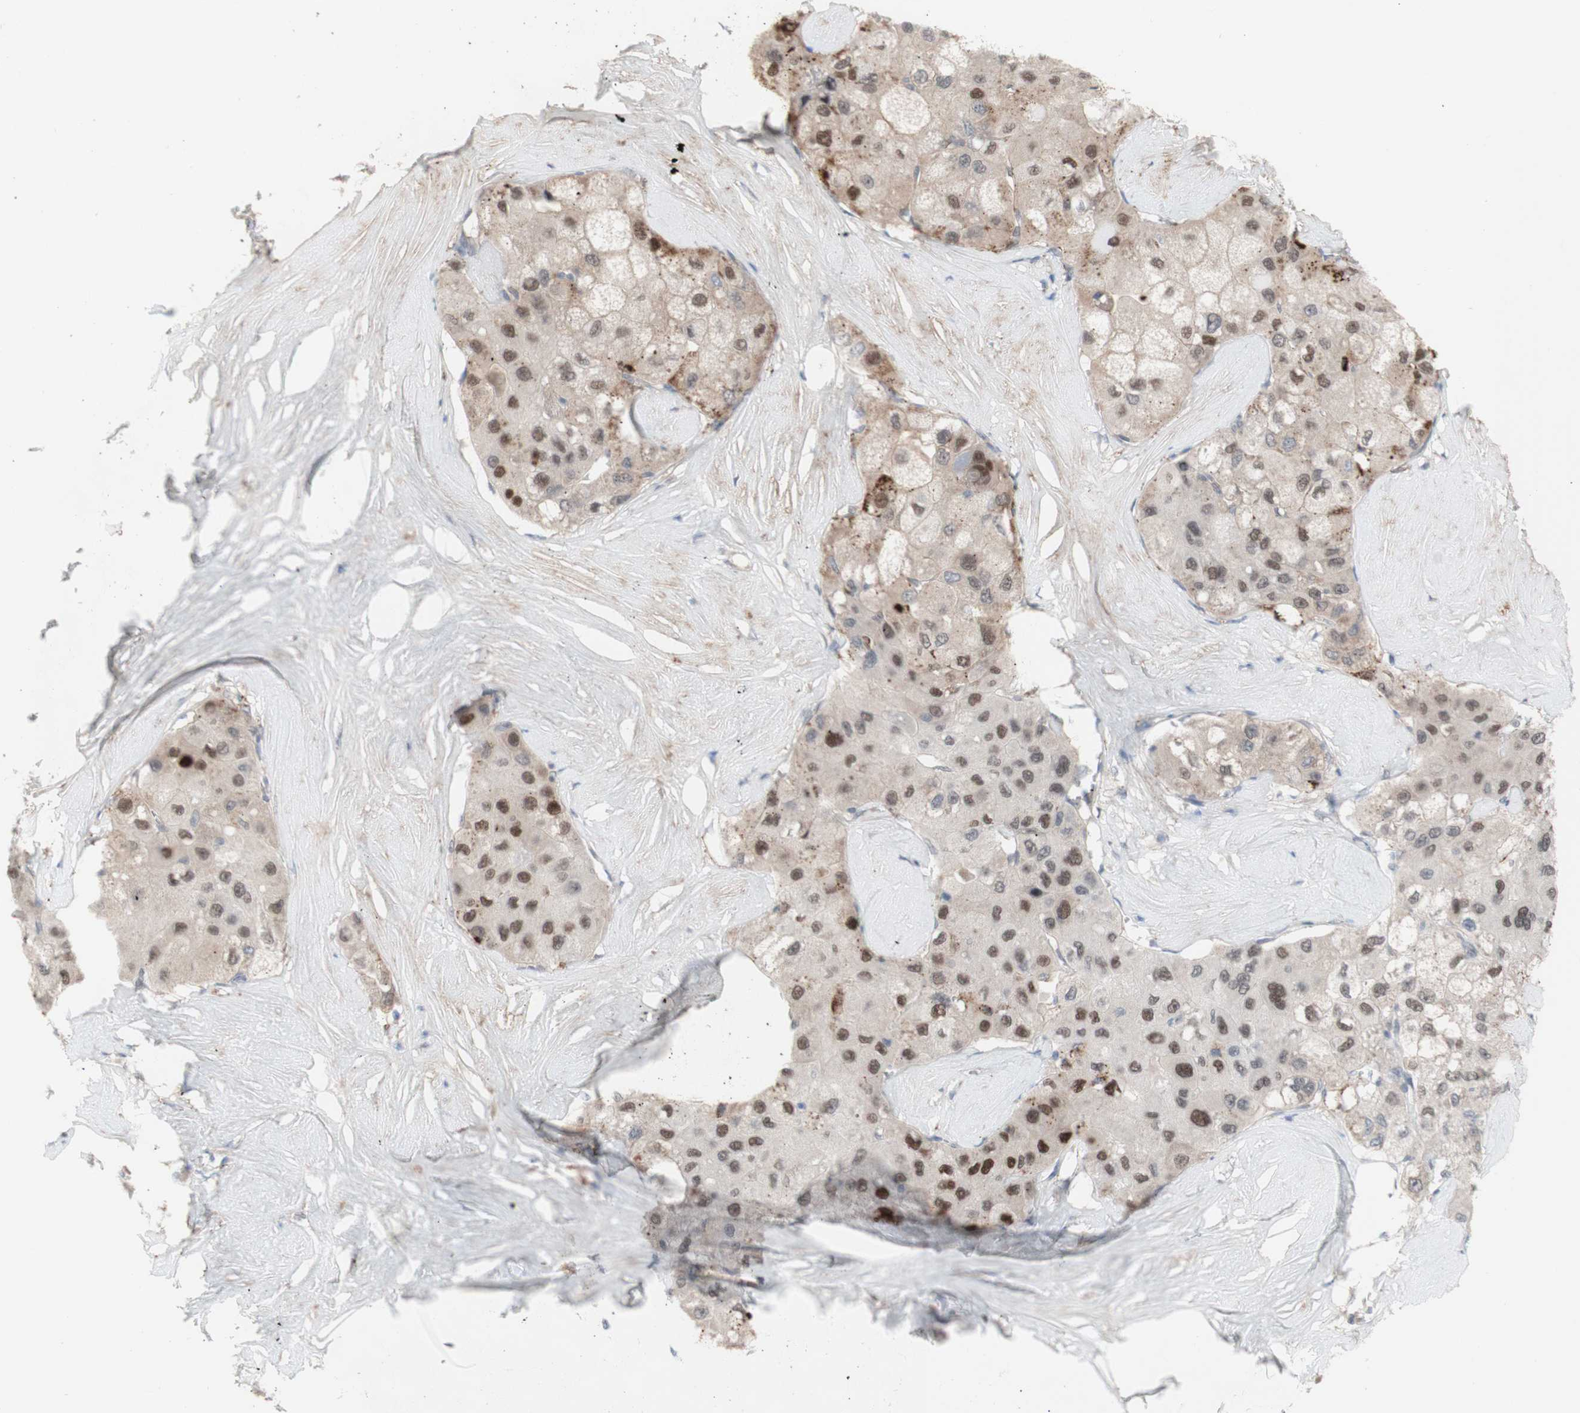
{"staining": {"intensity": "moderate", "quantity": ">75%", "location": "cytoplasmic/membranous,nuclear"}, "tissue": "liver cancer", "cell_type": "Tumor cells", "image_type": "cancer", "snomed": [{"axis": "morphology", "description": "Carcinoma, Hepatocellular, NOS"}, {"axis": "topography", "description": "Liver"}], "caption": "Hepatocellular carcinoma (liver) stained with immunohistochemistry (IHC) exhibits moderate cytoplasmic/membranous and nuclear staining in approximately >75% of tumor cells. Using DAB (brown) and hematoxylin (blue) stains, captured at high magnification using brightfield microscopy.", "gene": "PRMT5", "patient": {"sex": "male", "age": 80}}